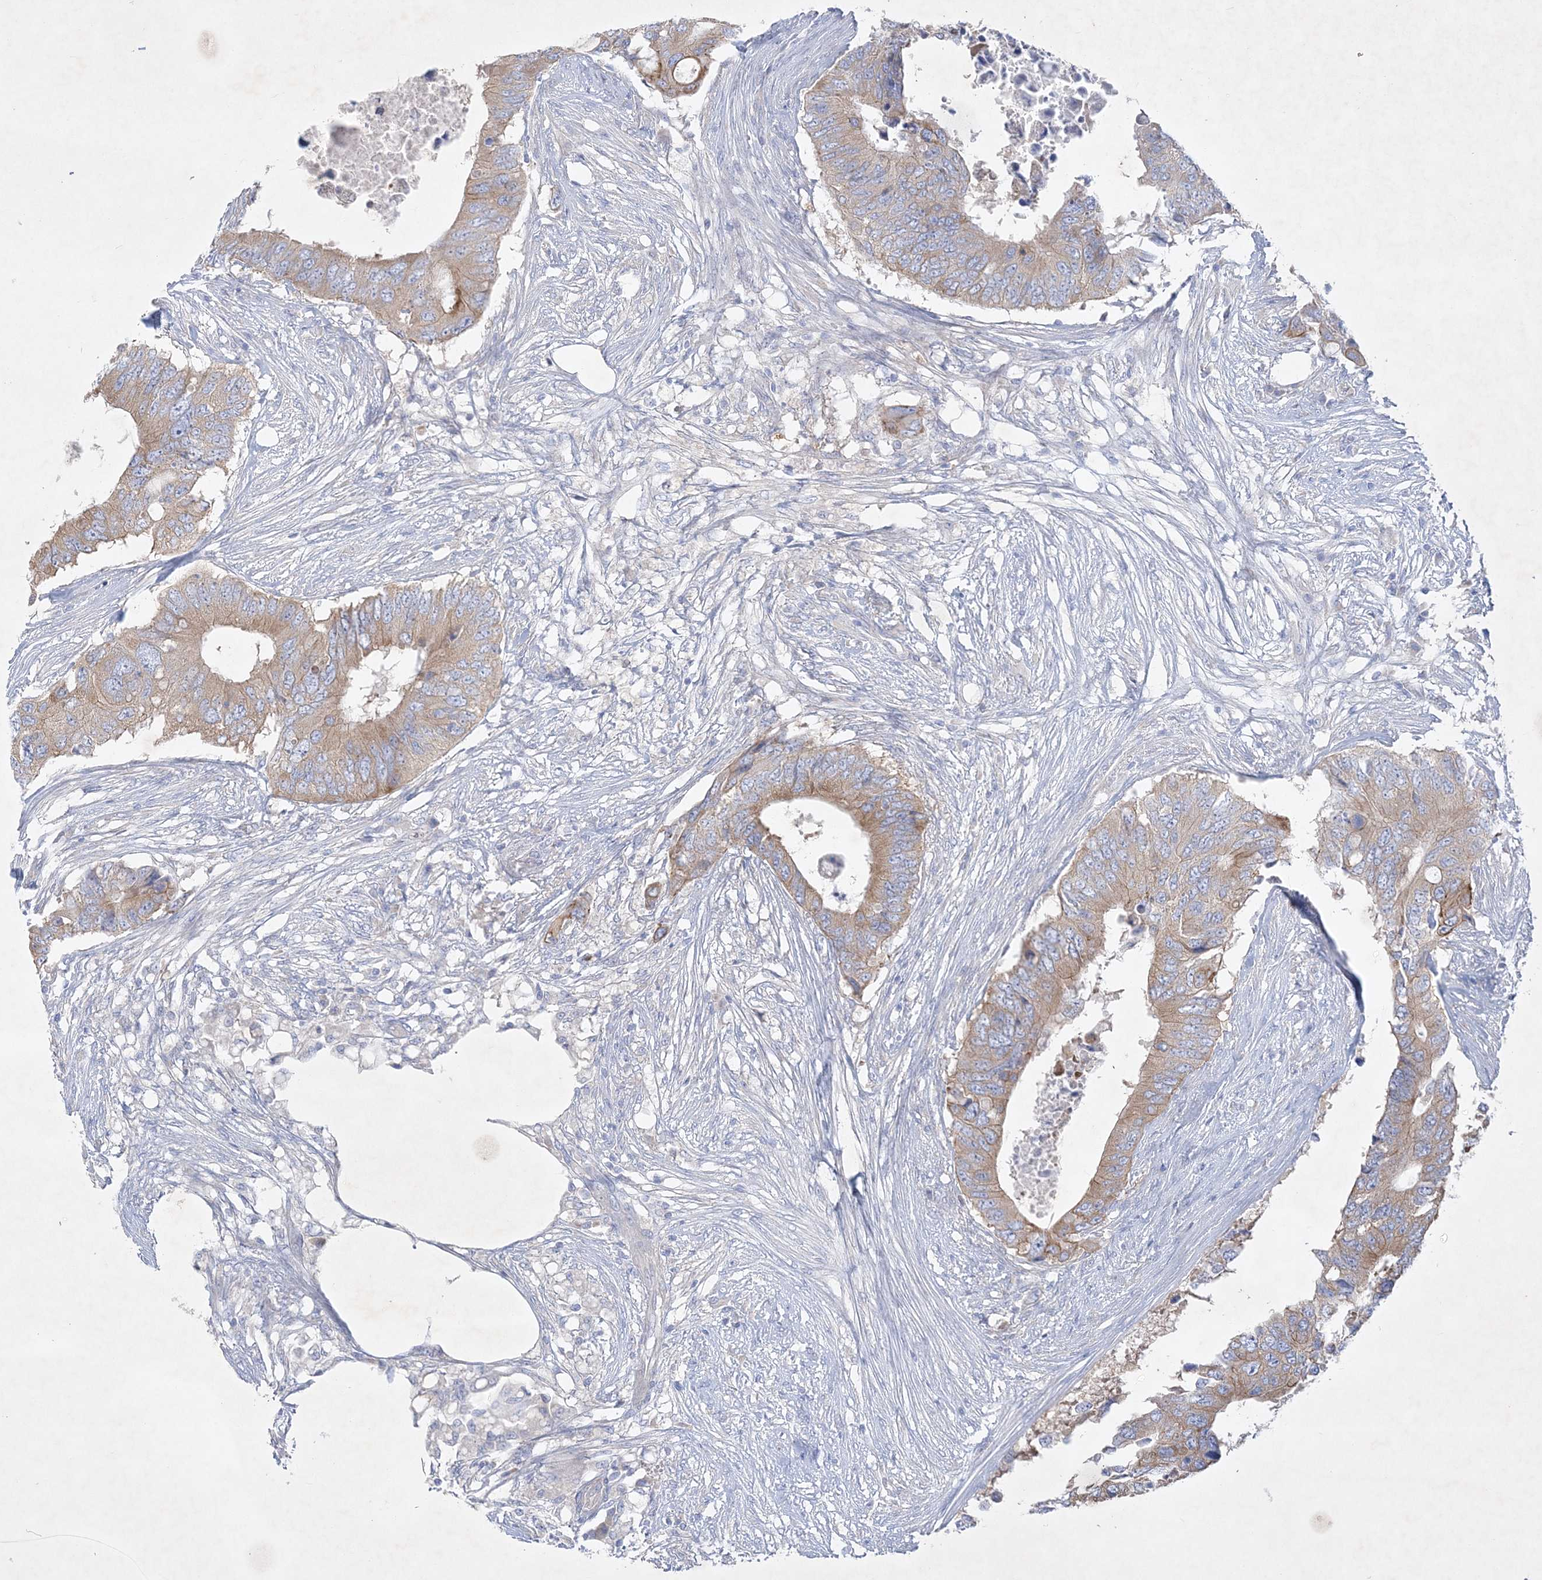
{"staining": {"intensity": "weak", "quantity": ">75%", "location": "cytoplasmic/membranous"}, "tissue": "colorectal cancer", "cell_type": "Tumor cells", "image_type": "cancer", "snomed": [{"axis": "morphology", "description": "Adenocarcinoma, NOS"}, {"axis": "topography", "description": "Colon"}], "caption": "A photomicrograph of colorectal cancer stained for a protein displays weak cytoplasmic/membranous brown staining in tumor cells.", "gene": "FARSB", "patient": {"sex": "male", "age": 71}}